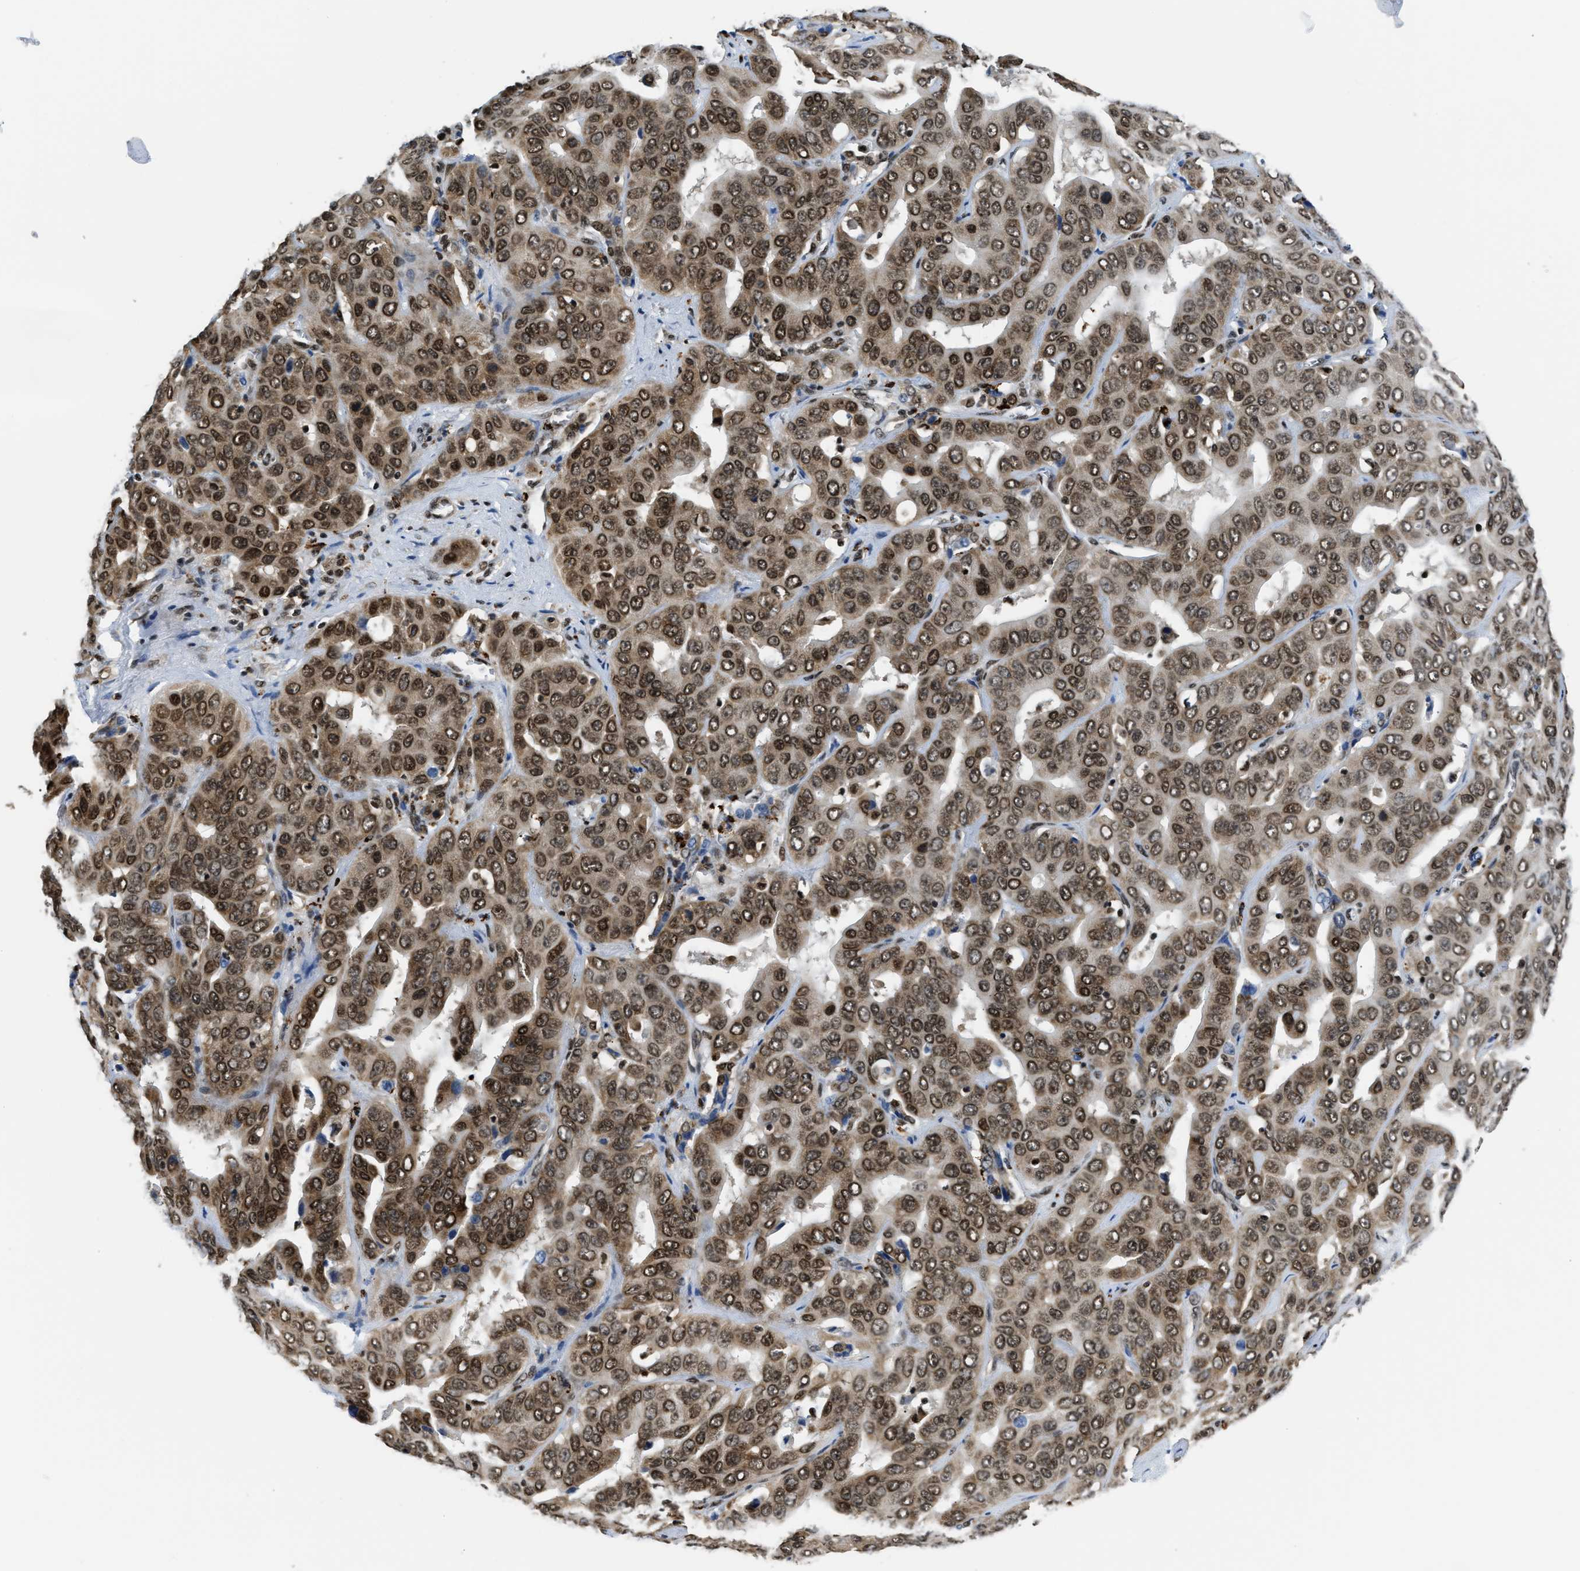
{"staining": {"intensity": "strong", "quantity": ">75%", "location": "cytoplasmic/membranous,nuclear"}, "tissue": "liver cancer", "cell_type": "Tumor cells", "image_type": "cancer", "snomed": [{"axis": "morphology", "description": "Cholangiocarcinoma"}, {"axis": "topography", "description": "Liver"}], "caption": "A histopathology image of cholangiocarcinoma (liver) stained for a protein displays strong cytoplasmic/membranous and nuclear brown staining in tumor cells. (IHC, brightfield microscopy, high magnification).", "gene": "CCNDBP1", "patient": {"sex": "female", "age": 52}}